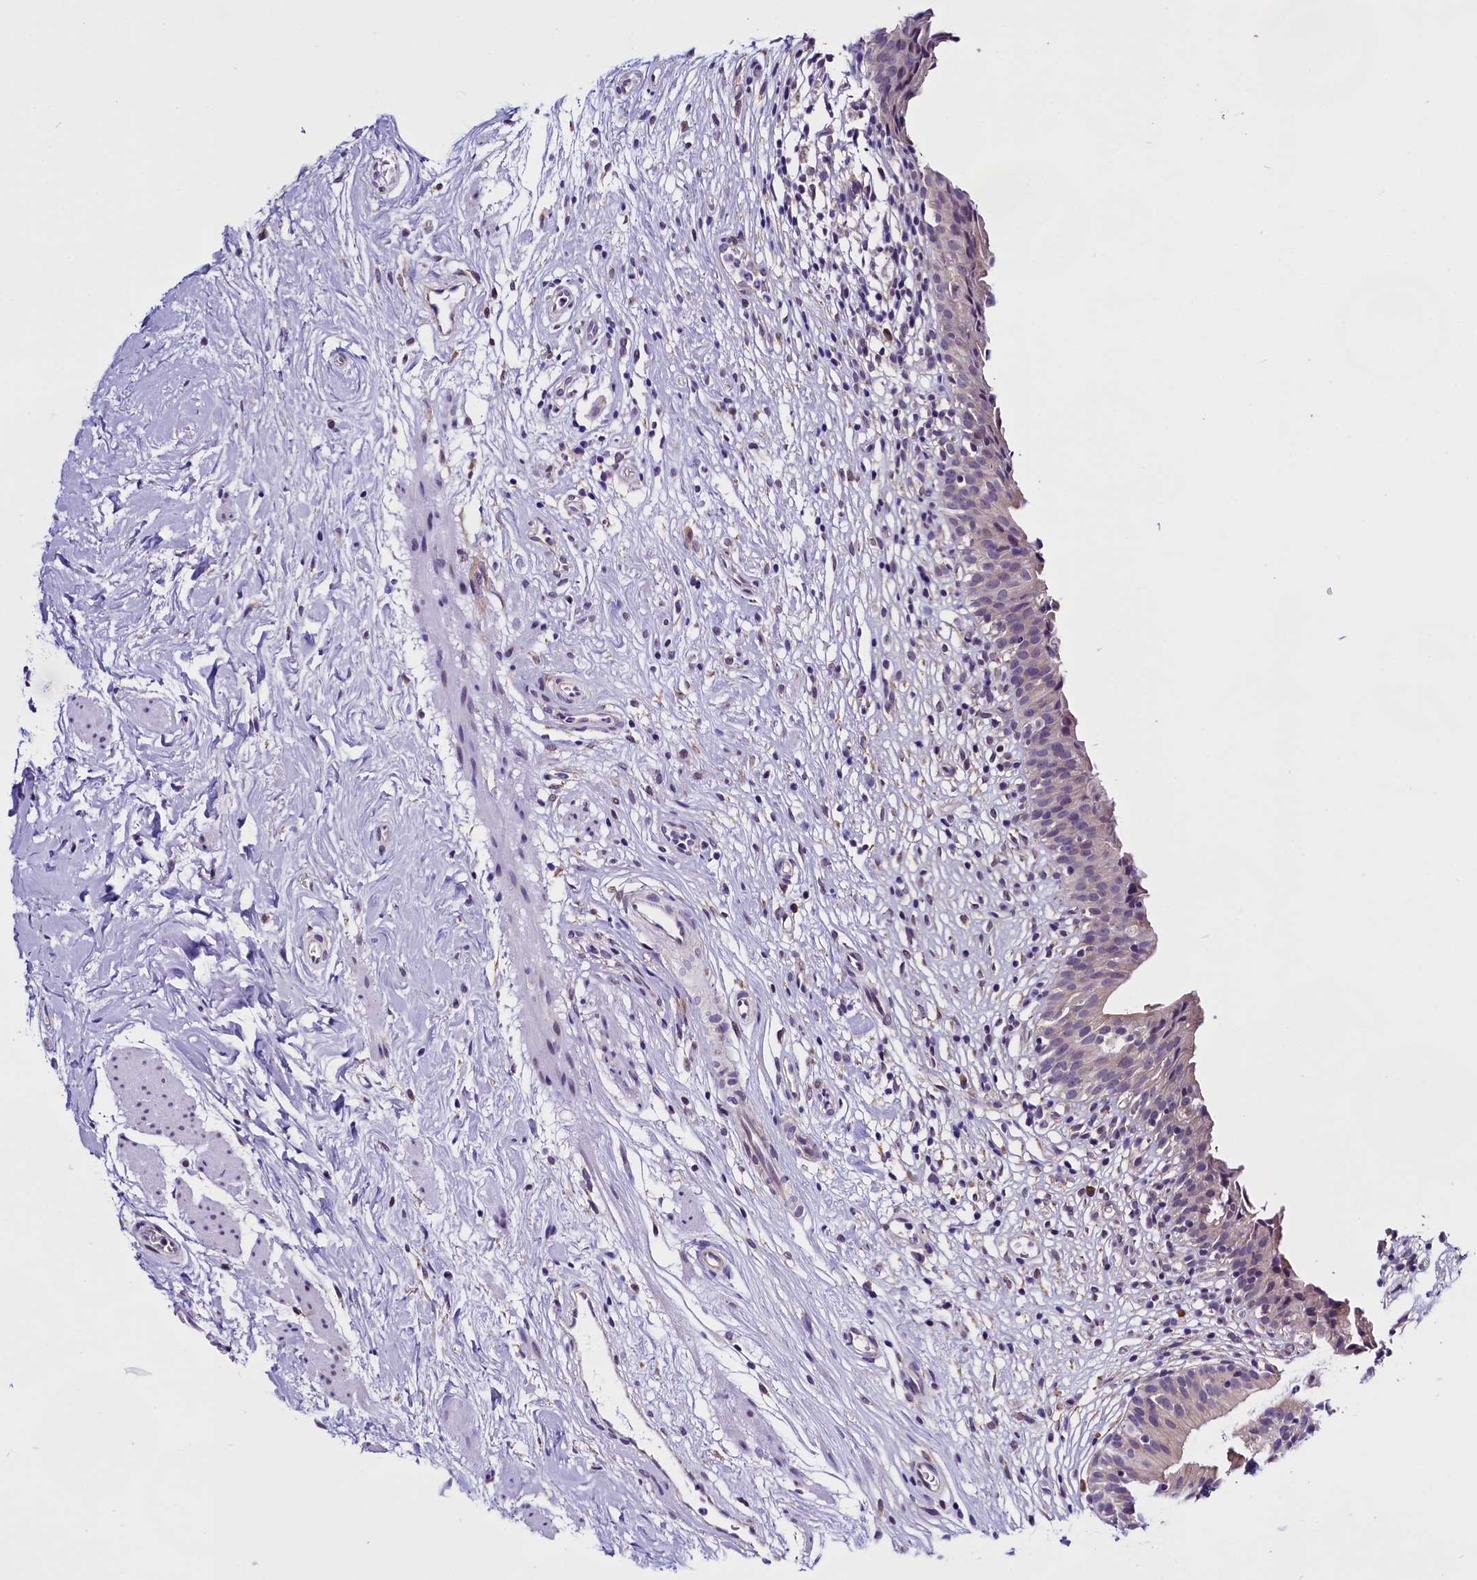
{"staining": {"intensity": "negative", "quantity": "none", "location": "none"}, "tissue": "urinary bladder", "cell_type": "Urothelial cells", "image_type": "normal", "snomed": [{"axis": "morphology", "description": "Normal tissue, NOS"}, {"axis": "morphology", "description": "Inflammation, NOS"}, {"axis": "topography", "description": "Urinary bladder"}], "caption": "This is an IHC photomicrograph of unremarkable urinary bladder. There is no positivity in urothelial cells.", "gene": "UACA", "patient": {"sex": "male", "age": 63}}